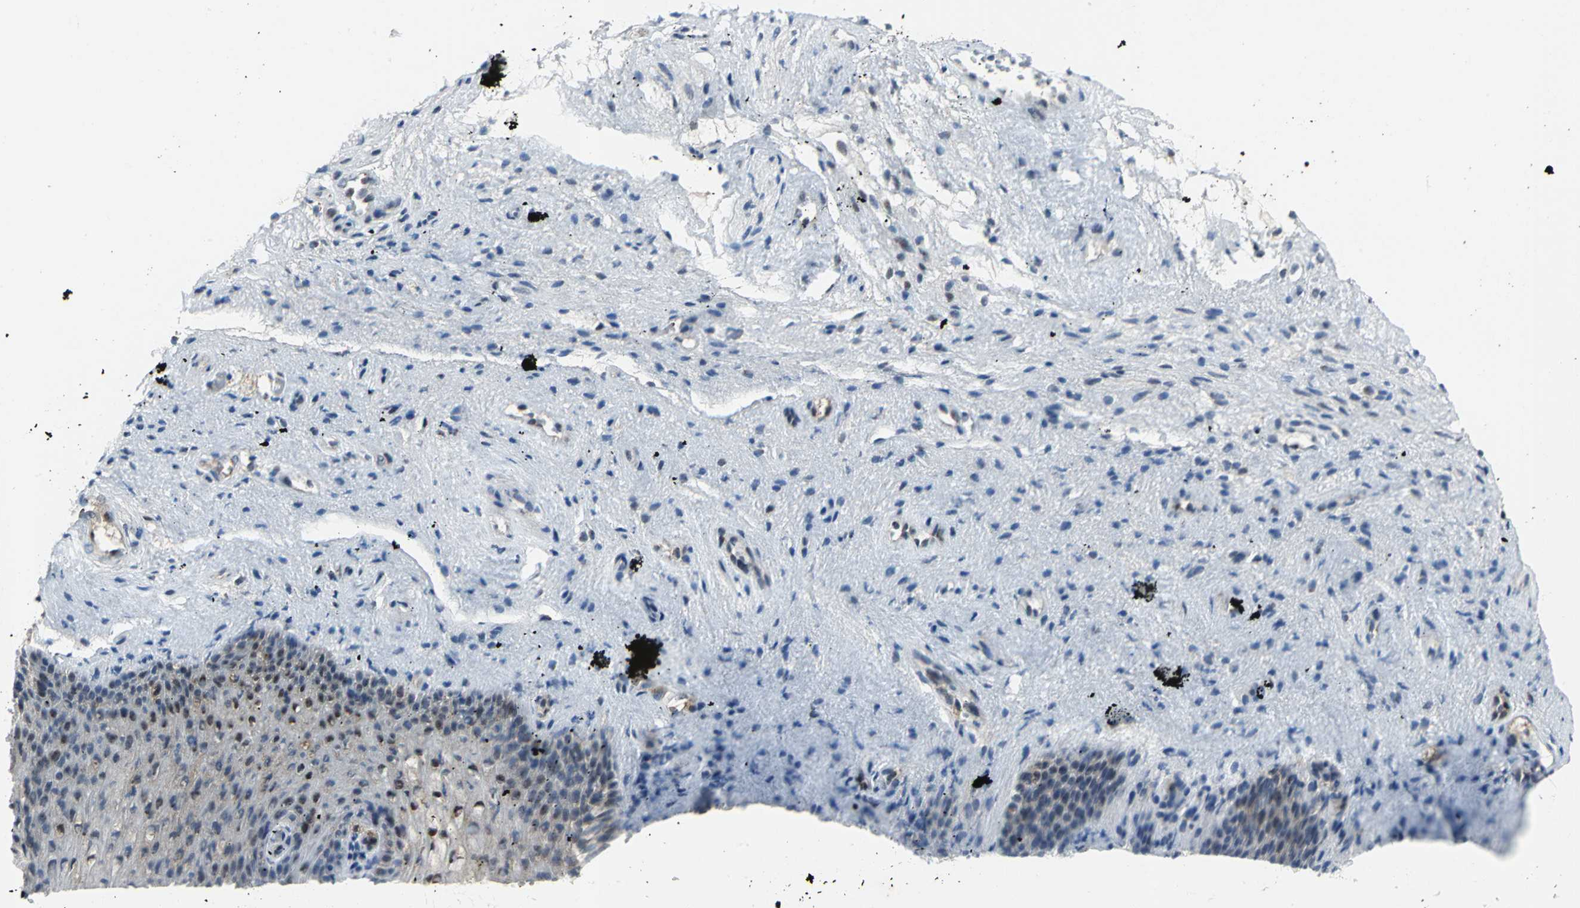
{"staining": {"intensity": "weak", "quantity": "<25%", "location": "nuclear"}, "tissue": "vagina", "cell_type": "Squamous epithelial cells", "image_type": "normal", "snomed": [{"axis": "morphology", "description": "Normal tissue, NOS"}, {"axis": "topography", "description": "Vagina"}], "caption": "This is a image of IHC staining of unremarkable vagina, which shows no expression in squamous epithelial cells. (Stains: DAB IHC with hematoxylin counter stain, Microscopy: brightfield microscopy at high magnification).", "gene": "PSMA4", "patient": {"sex": "female", "age": 34}}